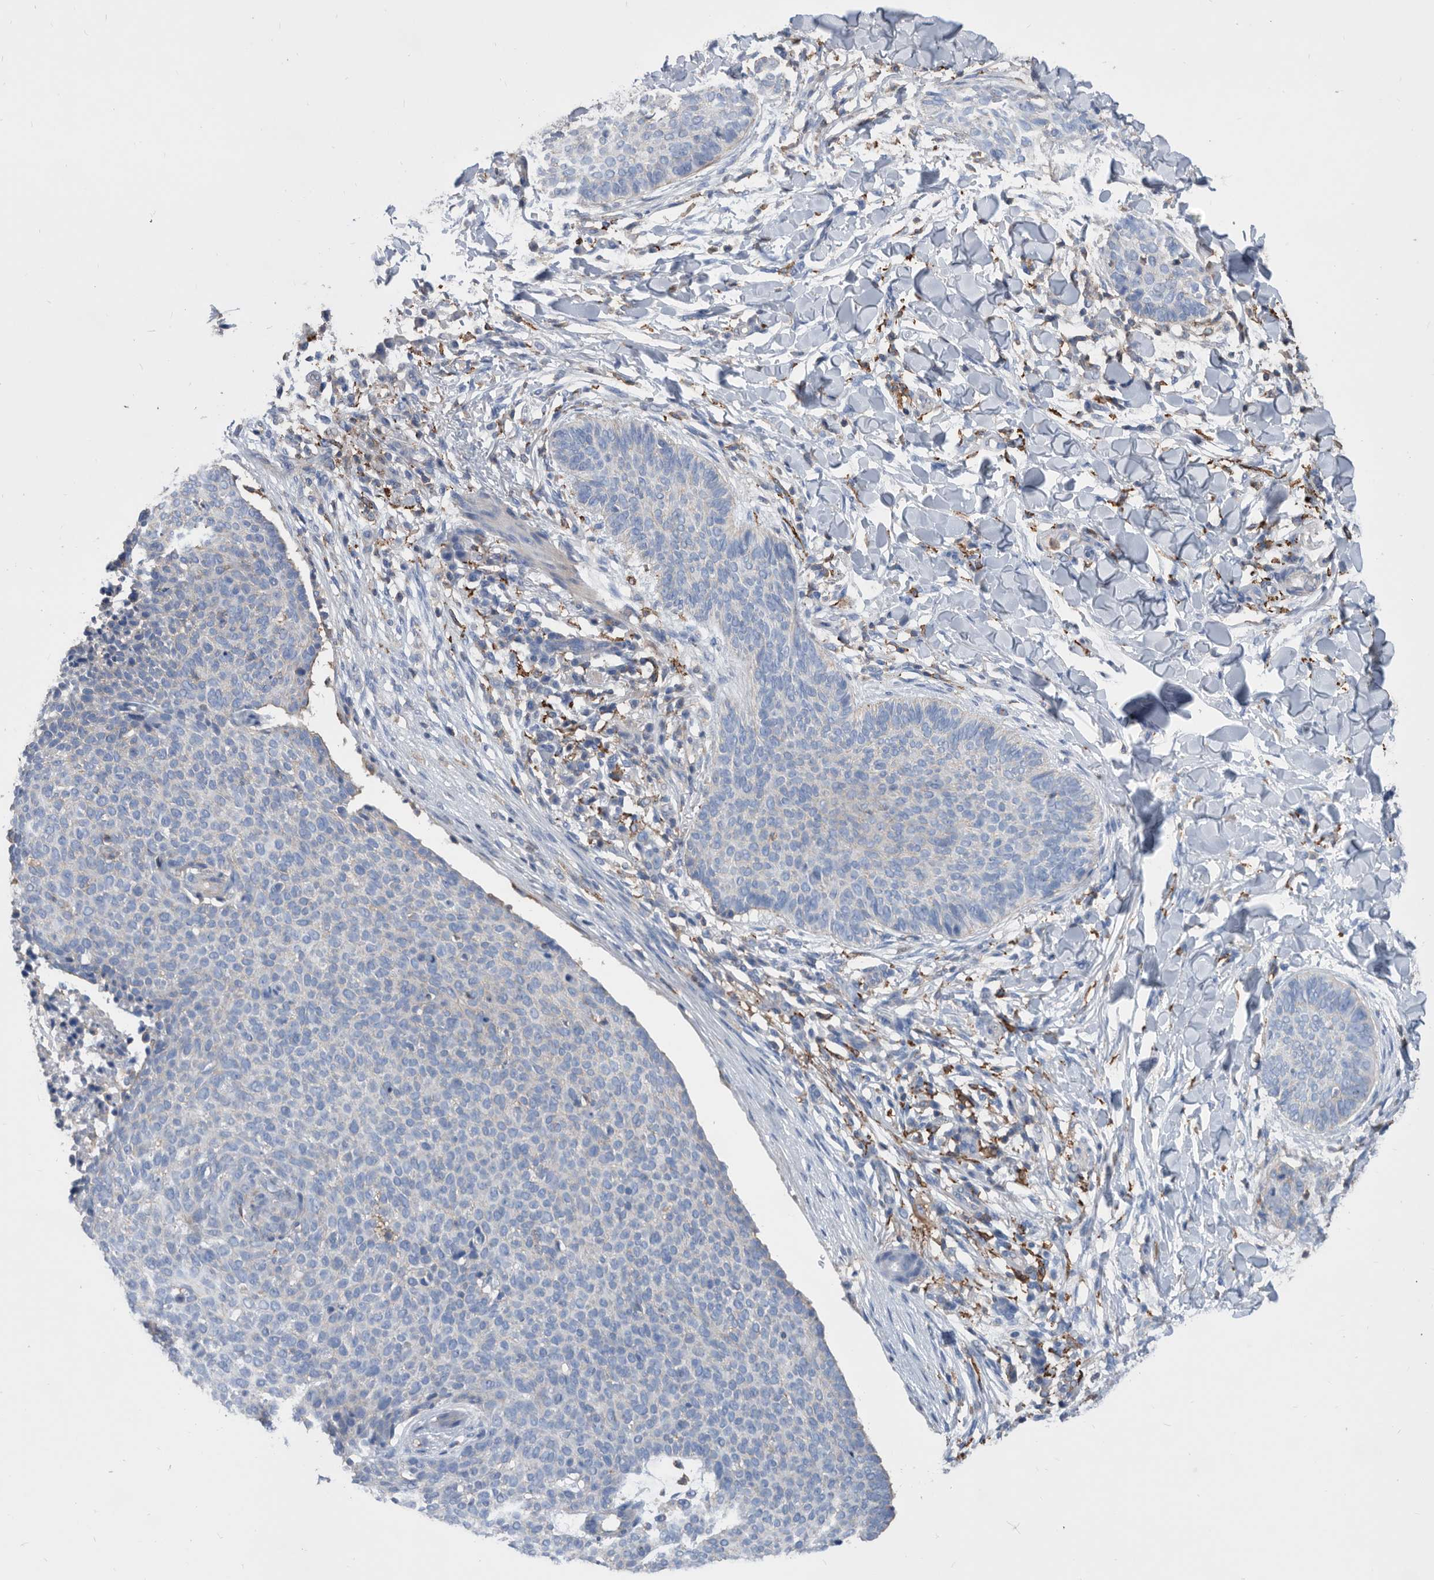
{"staining": {"intensity": "negative", "quantity": "none", "location": "none"}, "tissue": "skin cancer", "cell_type": "Tumor cells", "image_type": "cancer", "snomed": [{"axis": "morphology", "description": "Normal tissue, NOS"}, {"axis": "morphology", "description": "Basal cell carcinoma"}, {"axis": "topography", "description": "Skin"}], "caption": "Protein analysis of skin cancer (basal cell carcinoma) reveals no significant expression in tumor cells.", "gene": "MS4A4A", "patient": {"sex": "male", "age": 50}}